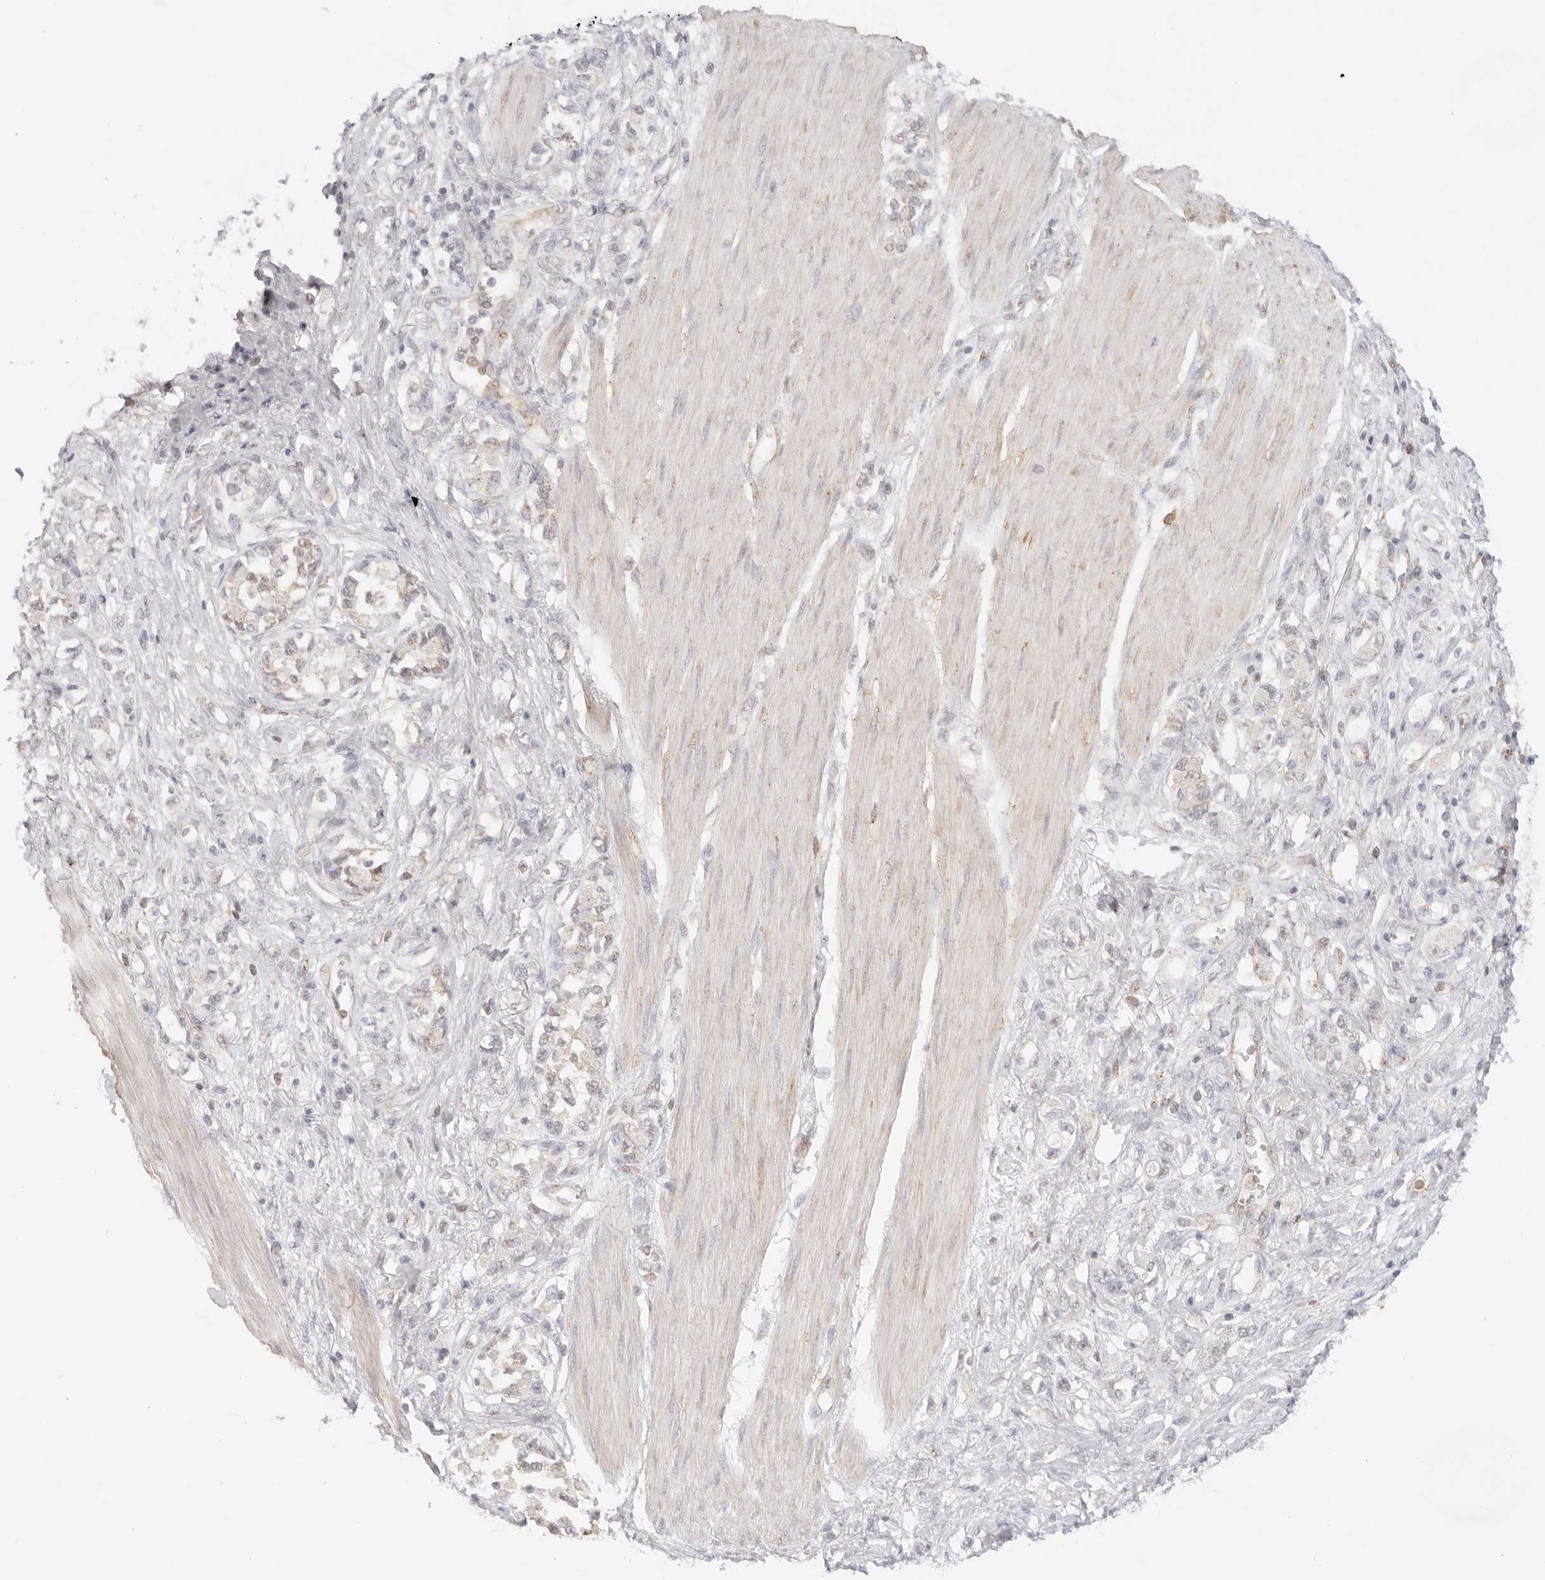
{"staining": {"intensity": "negative", "quantity": "none", "location": "none"}, "tissue": "stomach cancer", "cell_type": "Tumor cells", "image_type": "cancer", "snomed": [{"axis": "morphology", "description": "Adenocarcinoma, NOS"}, {"axis": "topography", "description": "Stomach"}], "caption": "Immunohistochemistry of stomach cancer (adenocarcinoma) demonstrates no positivity in tumor cells.", "gene": "IL1R2", "patient": {"sex": "female", "age": 76}}